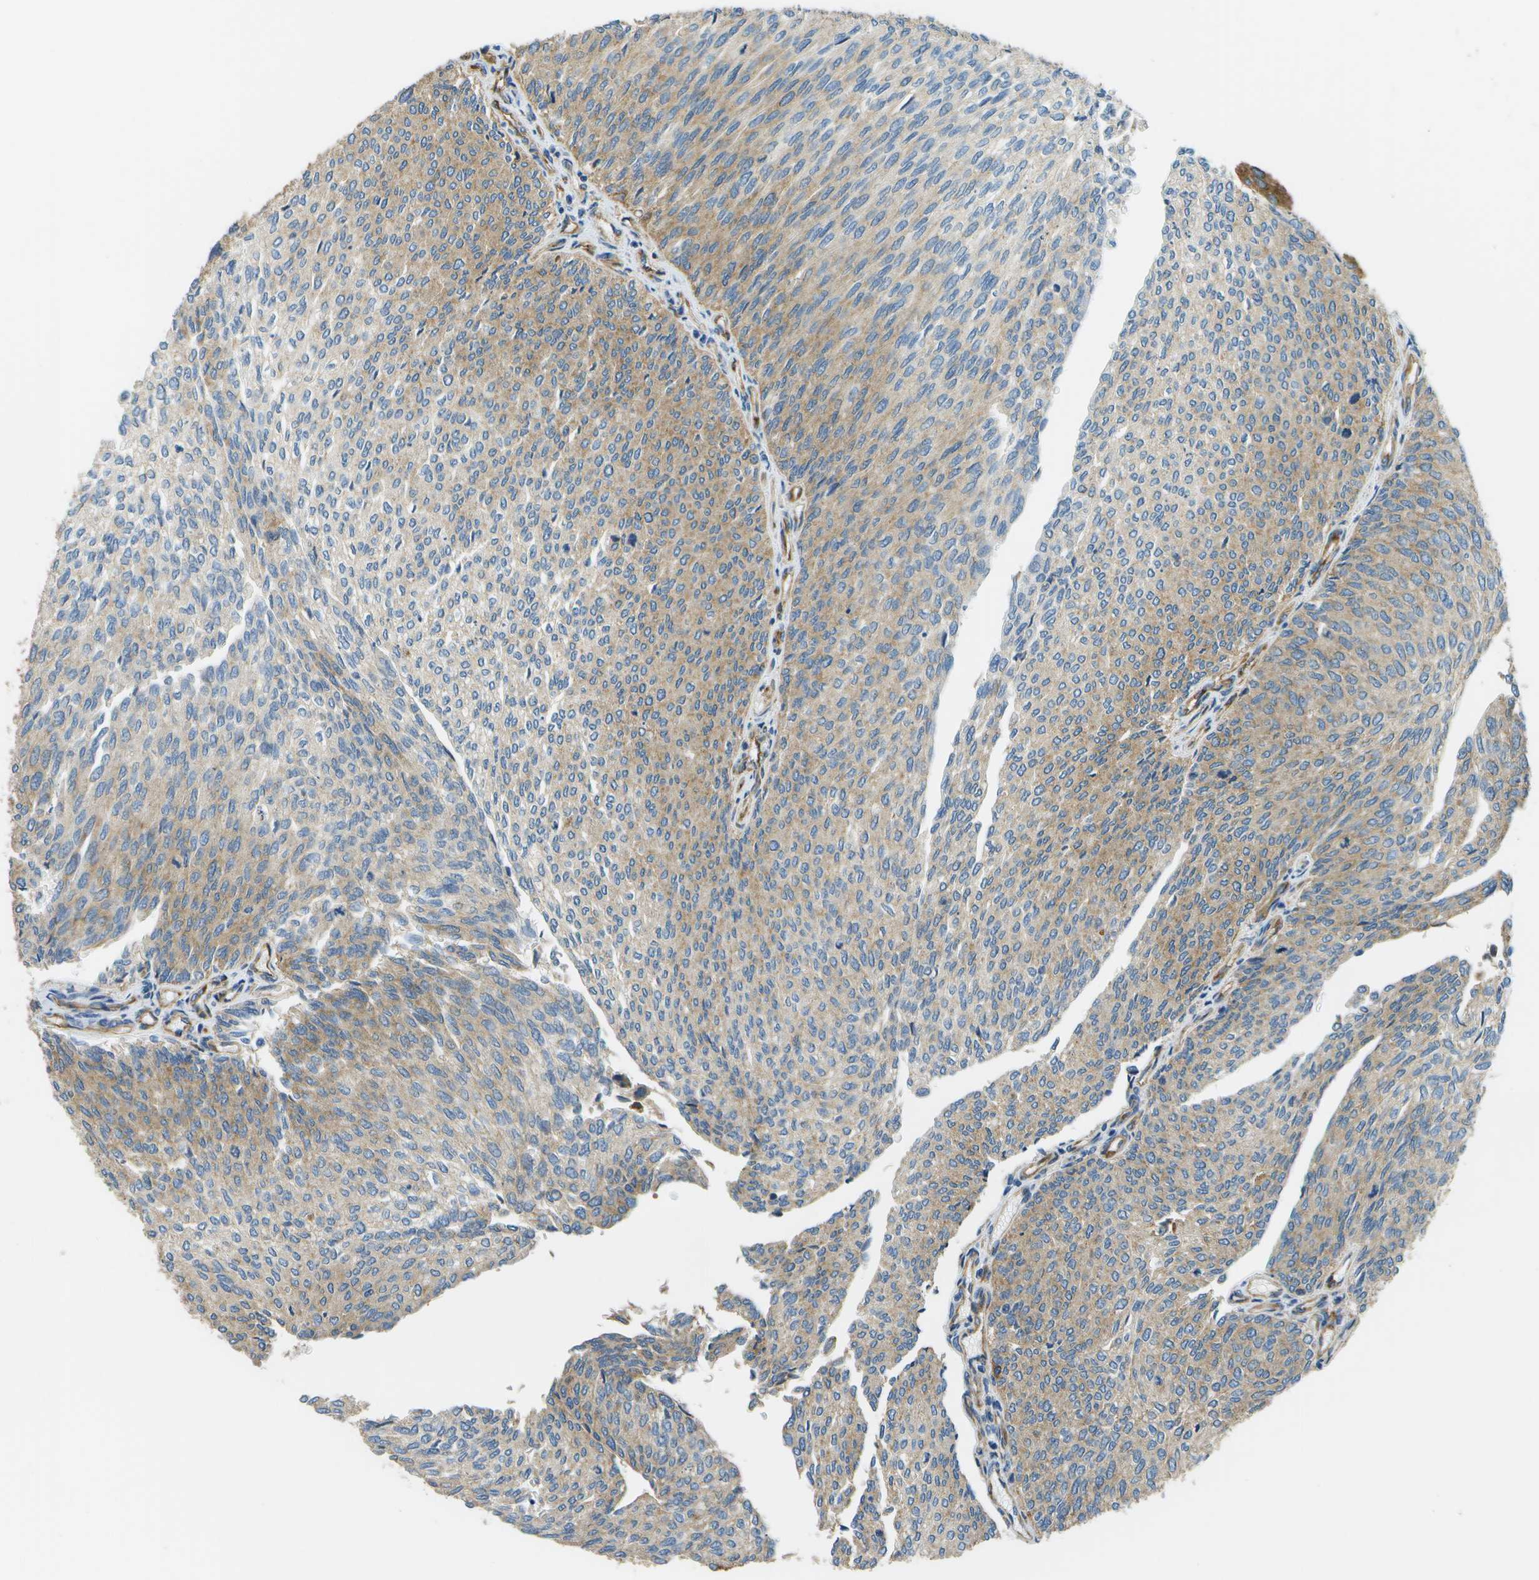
{"staining": {"intensity": "weak", "quantity": "25%-75%", "location": "cytoplasmic/membranous"}, "tissue": "urothelial cancer", "cell_type": "Tumor cells", "image_type": "cancer", "snomed": [{"axis": "morphology", "description": "Urothelial carcinoma, Low grade"}, {"axis": "topography", "description": "Urinary bladder"}], "caption": "High-power microscopy captured an immunohistochemistry (IHC) image of urothelial cancer, revealing weak cytoplasmic/membranous expression in approximately 25%-75% of tumor cells.", "gene": "CLTC", "patient": {"sex": "female", "age": 79}}